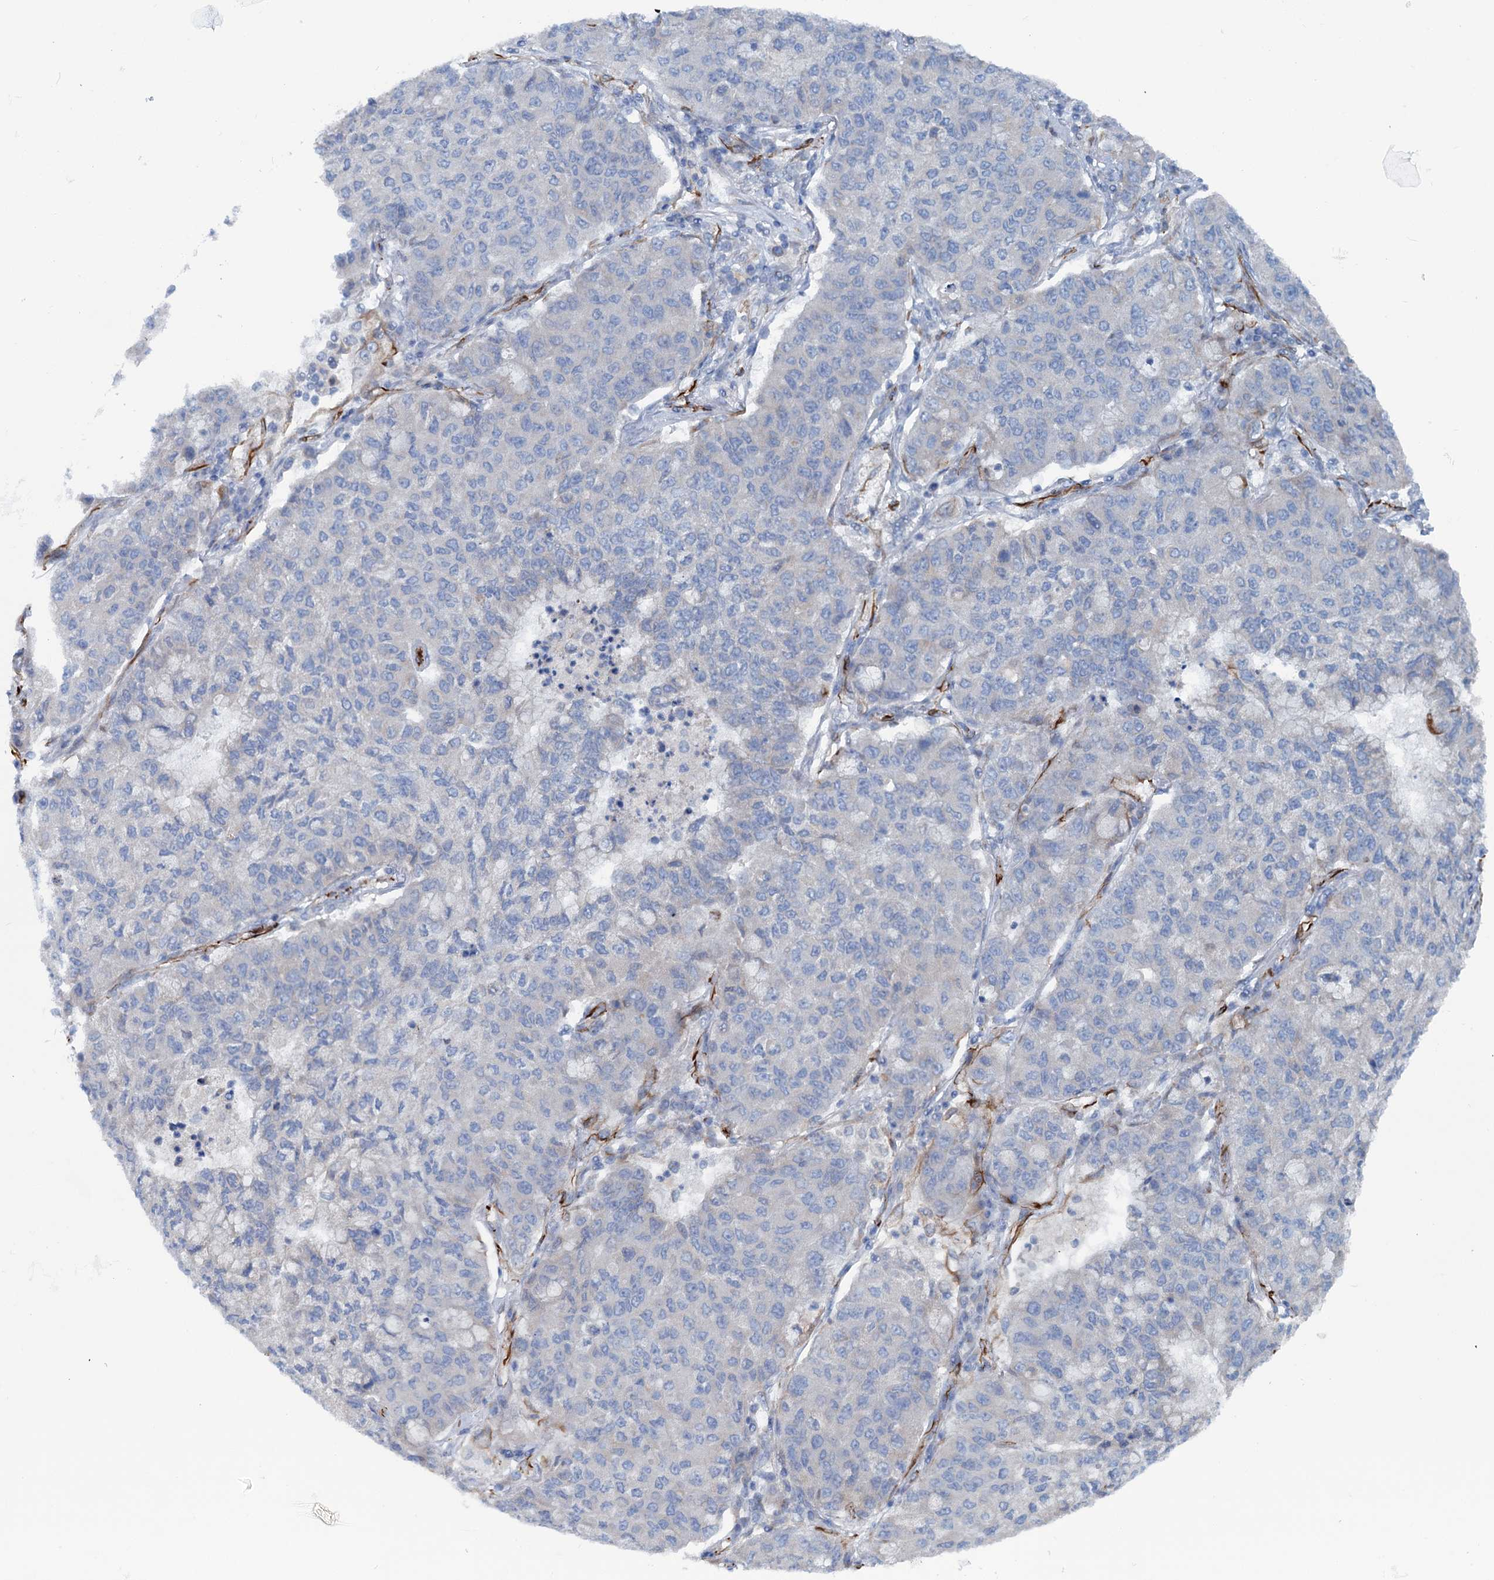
{"staining": {"intensity": "negative", "quantity": "none", "location": "none"}, "tissue": "lung cancer", "cell_type": "Tumor cells", "image_type": "cancer", "snomed": [{"axis": "morphology", "description": "Squamous cell carcinoma, NOS"}, {"axis": "topography", "description": "Lung"}], "caption": "IHC photomicrograph of neoplastic tissue: human squamous cell carcinoma (lung) stained with DAB displays no significant protein staining in tumor cells.", "gene": "CALCOCO1", "patient": {"sex": "male", "age": 74}}